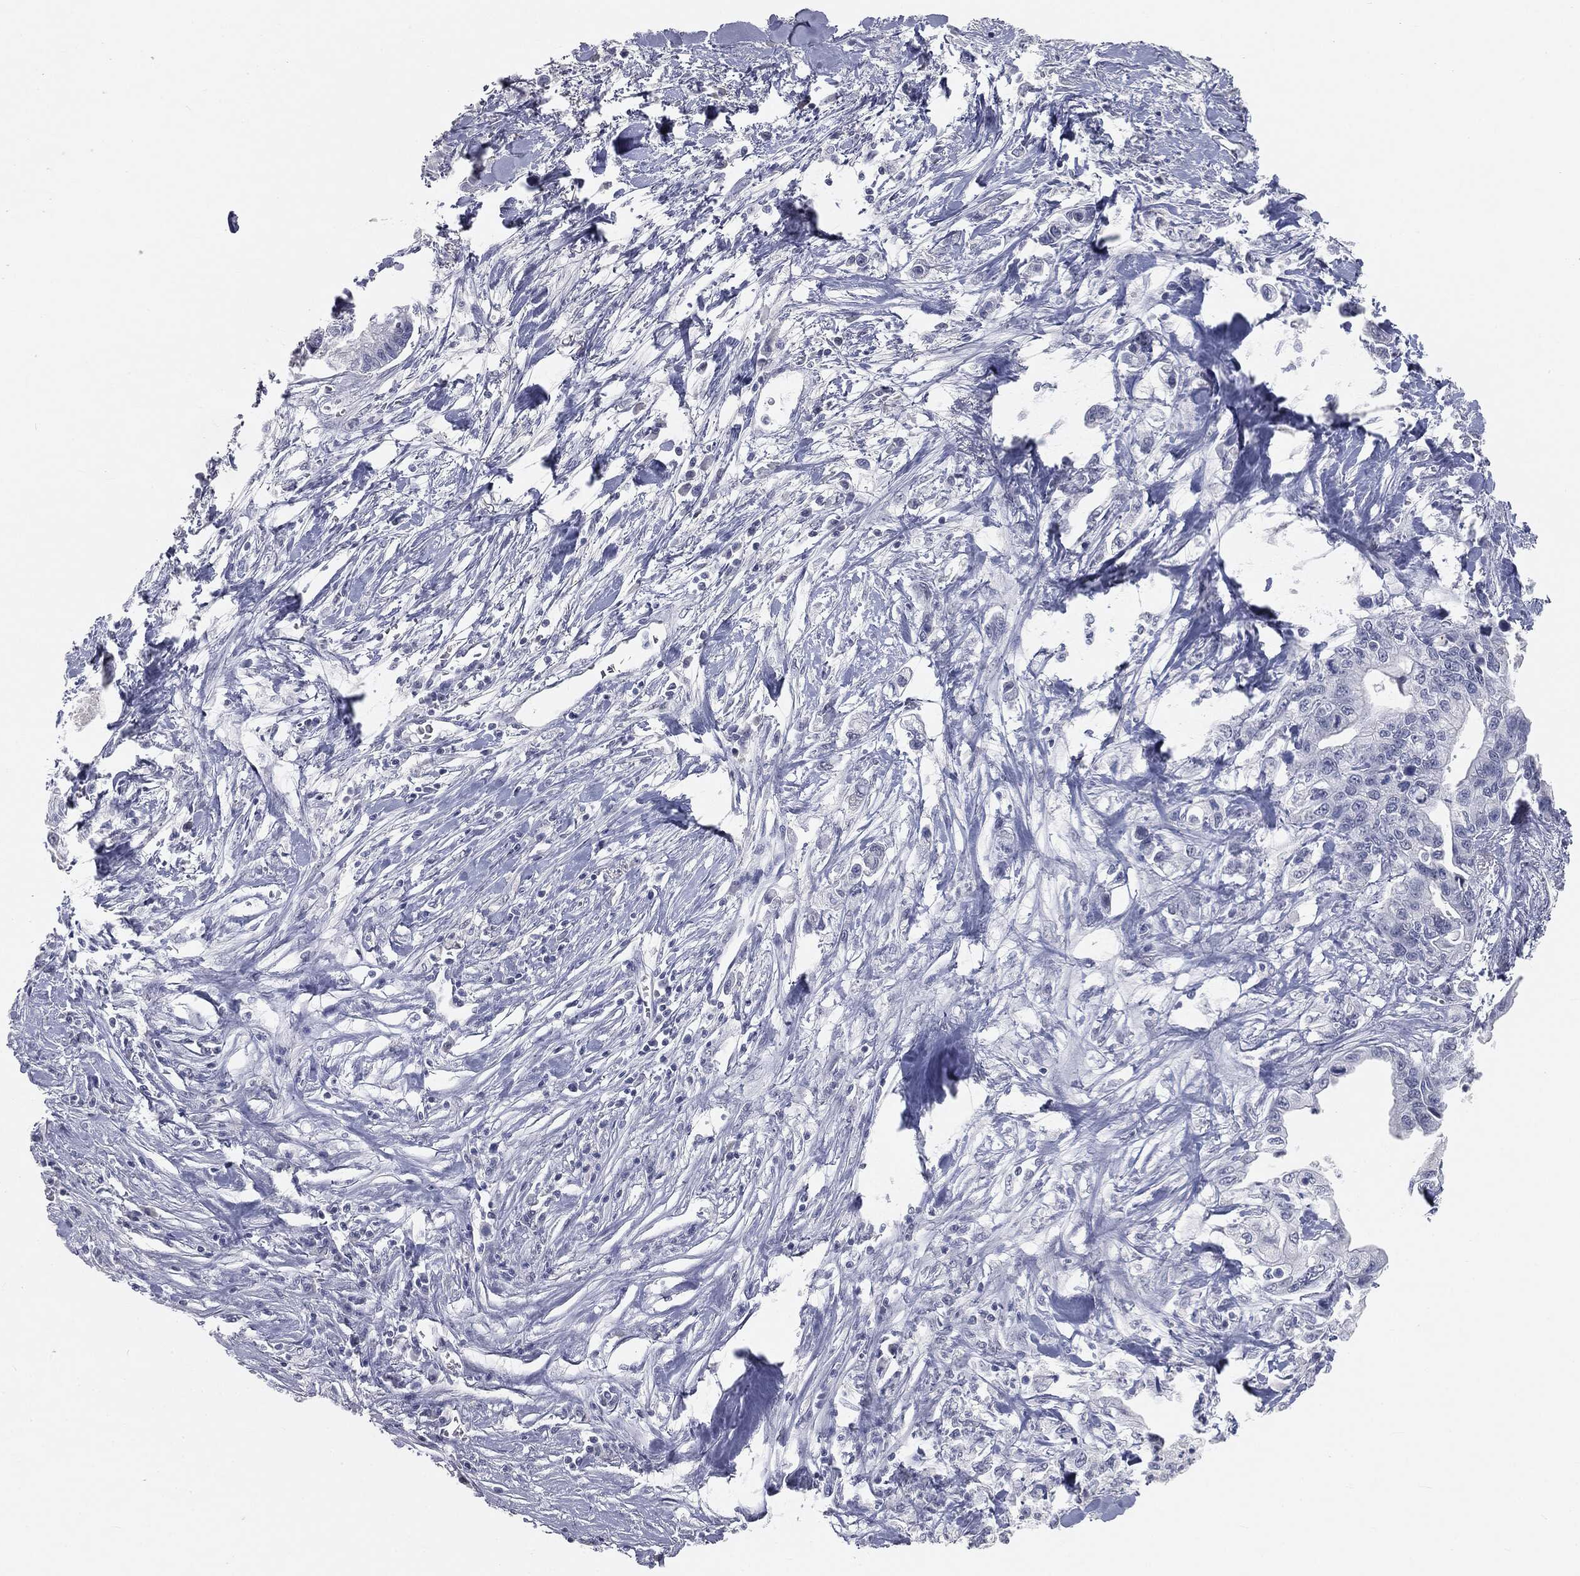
{"staining": {"intensity": "negative", "quantity": "none", "location": "none"}, "tissue": "pancreatic cancer", "cell_type": "Tumor cells", "image_type": "cancer", "snomed": [{"axis": "morphology", "description": "Adenocarcinoma, NOS"}, {"axis": "topography", "description": "Pancreas"}], "caption": "Photomicrograph shows no protein positivity in tumor cells of adenocarcinoma (pancreatic) tissue.", "gene": "PRAME", "patient": {"sex": "male", "age": 61}}